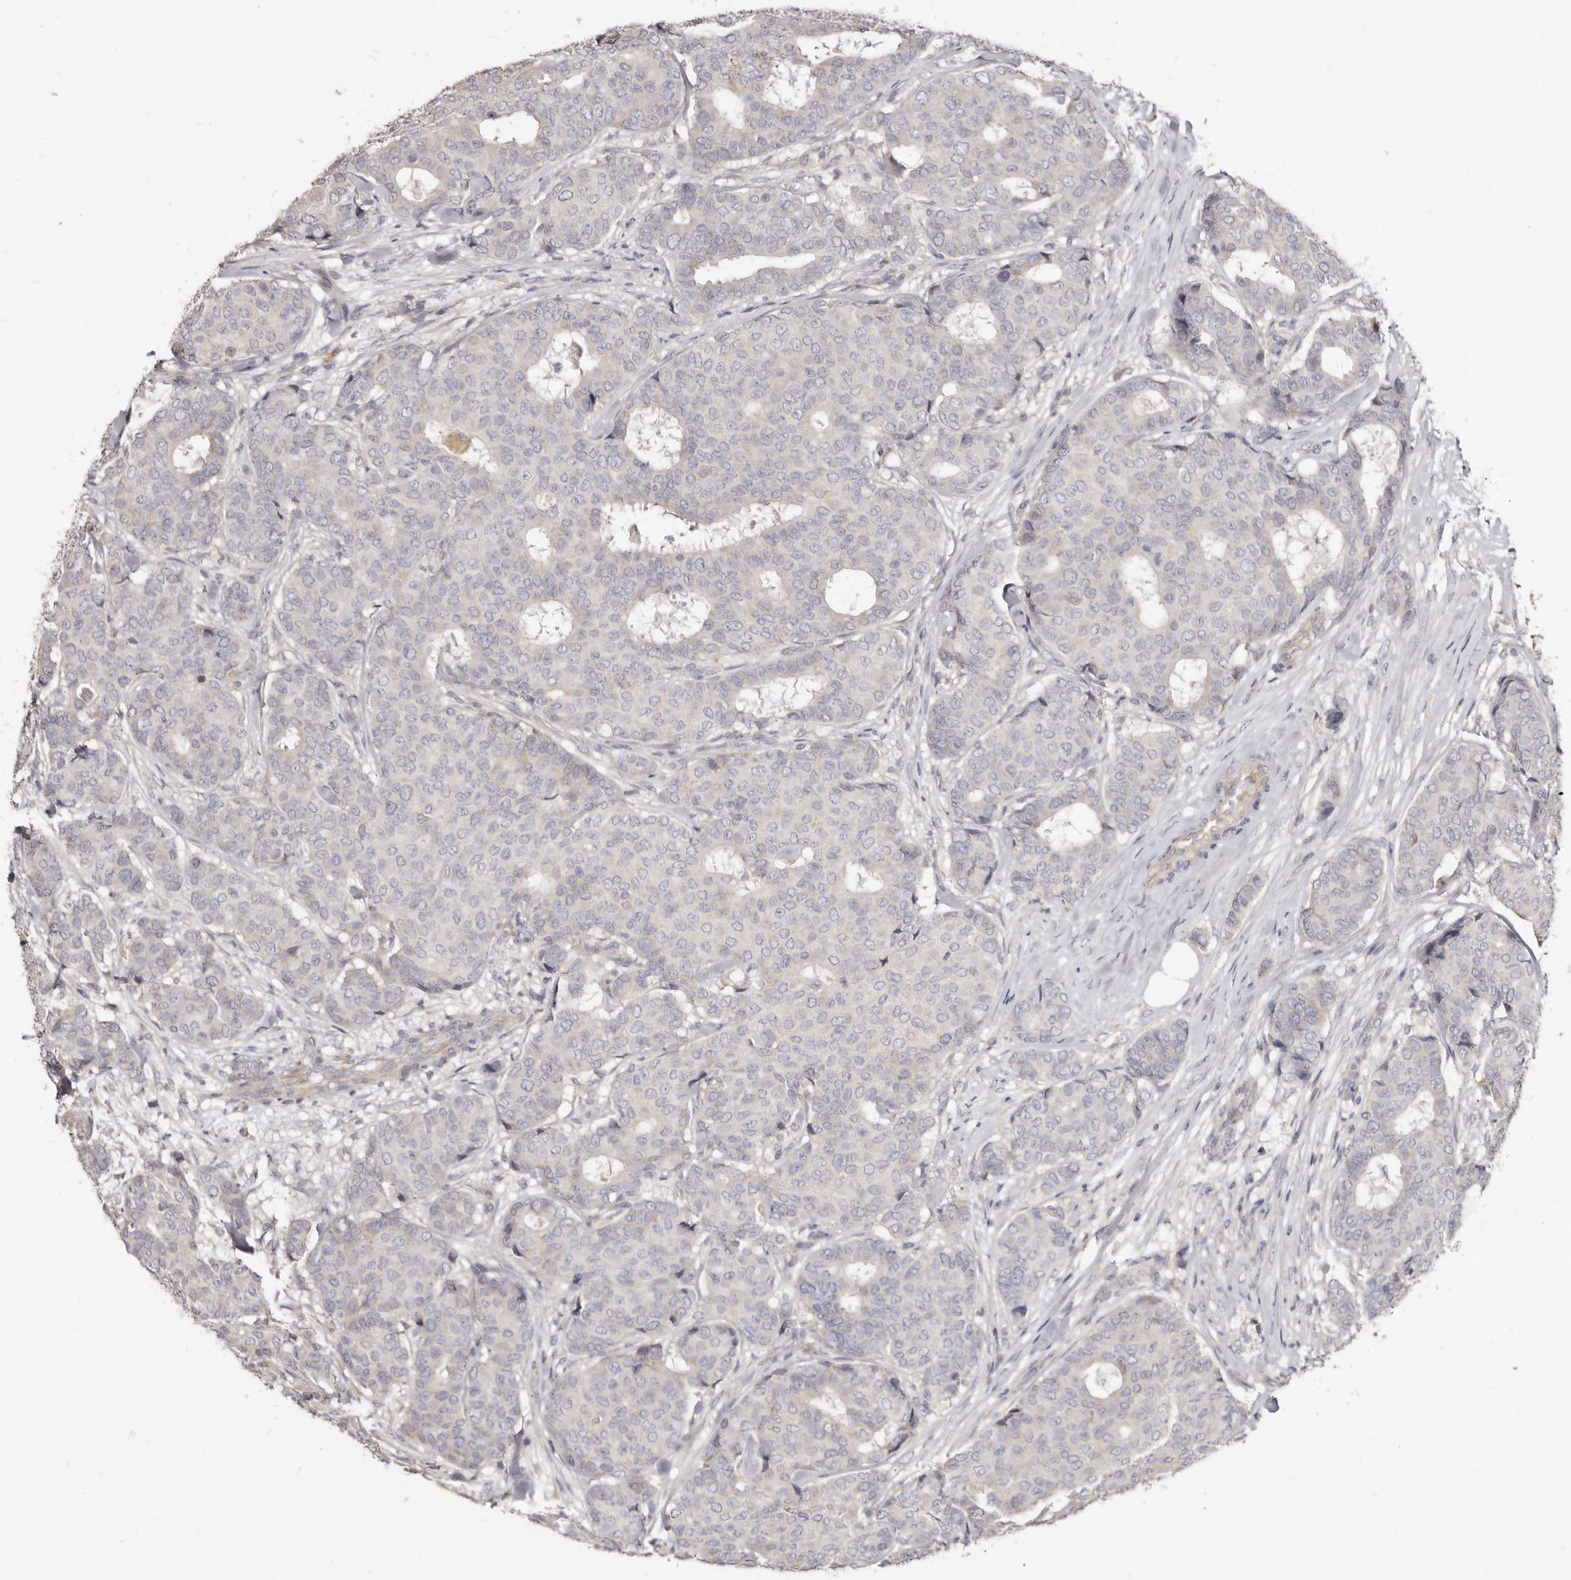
{"staining": {"intensity": "negative", "quantity": "none", "location": "none"}, "tissue": "breast cancer", "cell_type": "Tumor cells", "image_type": "cancer", "snomed": [{"axis": "morphology", "description": "Duct carcinoma"}, {"axis": "topography", "description": "Breast"}], "caption": "Human breast cancer stained for a protein using immunohistochemistry reveals no staining in tumor cells.", "gene": "LRRC25", "patient": {"sex": "female", "age": 75}}